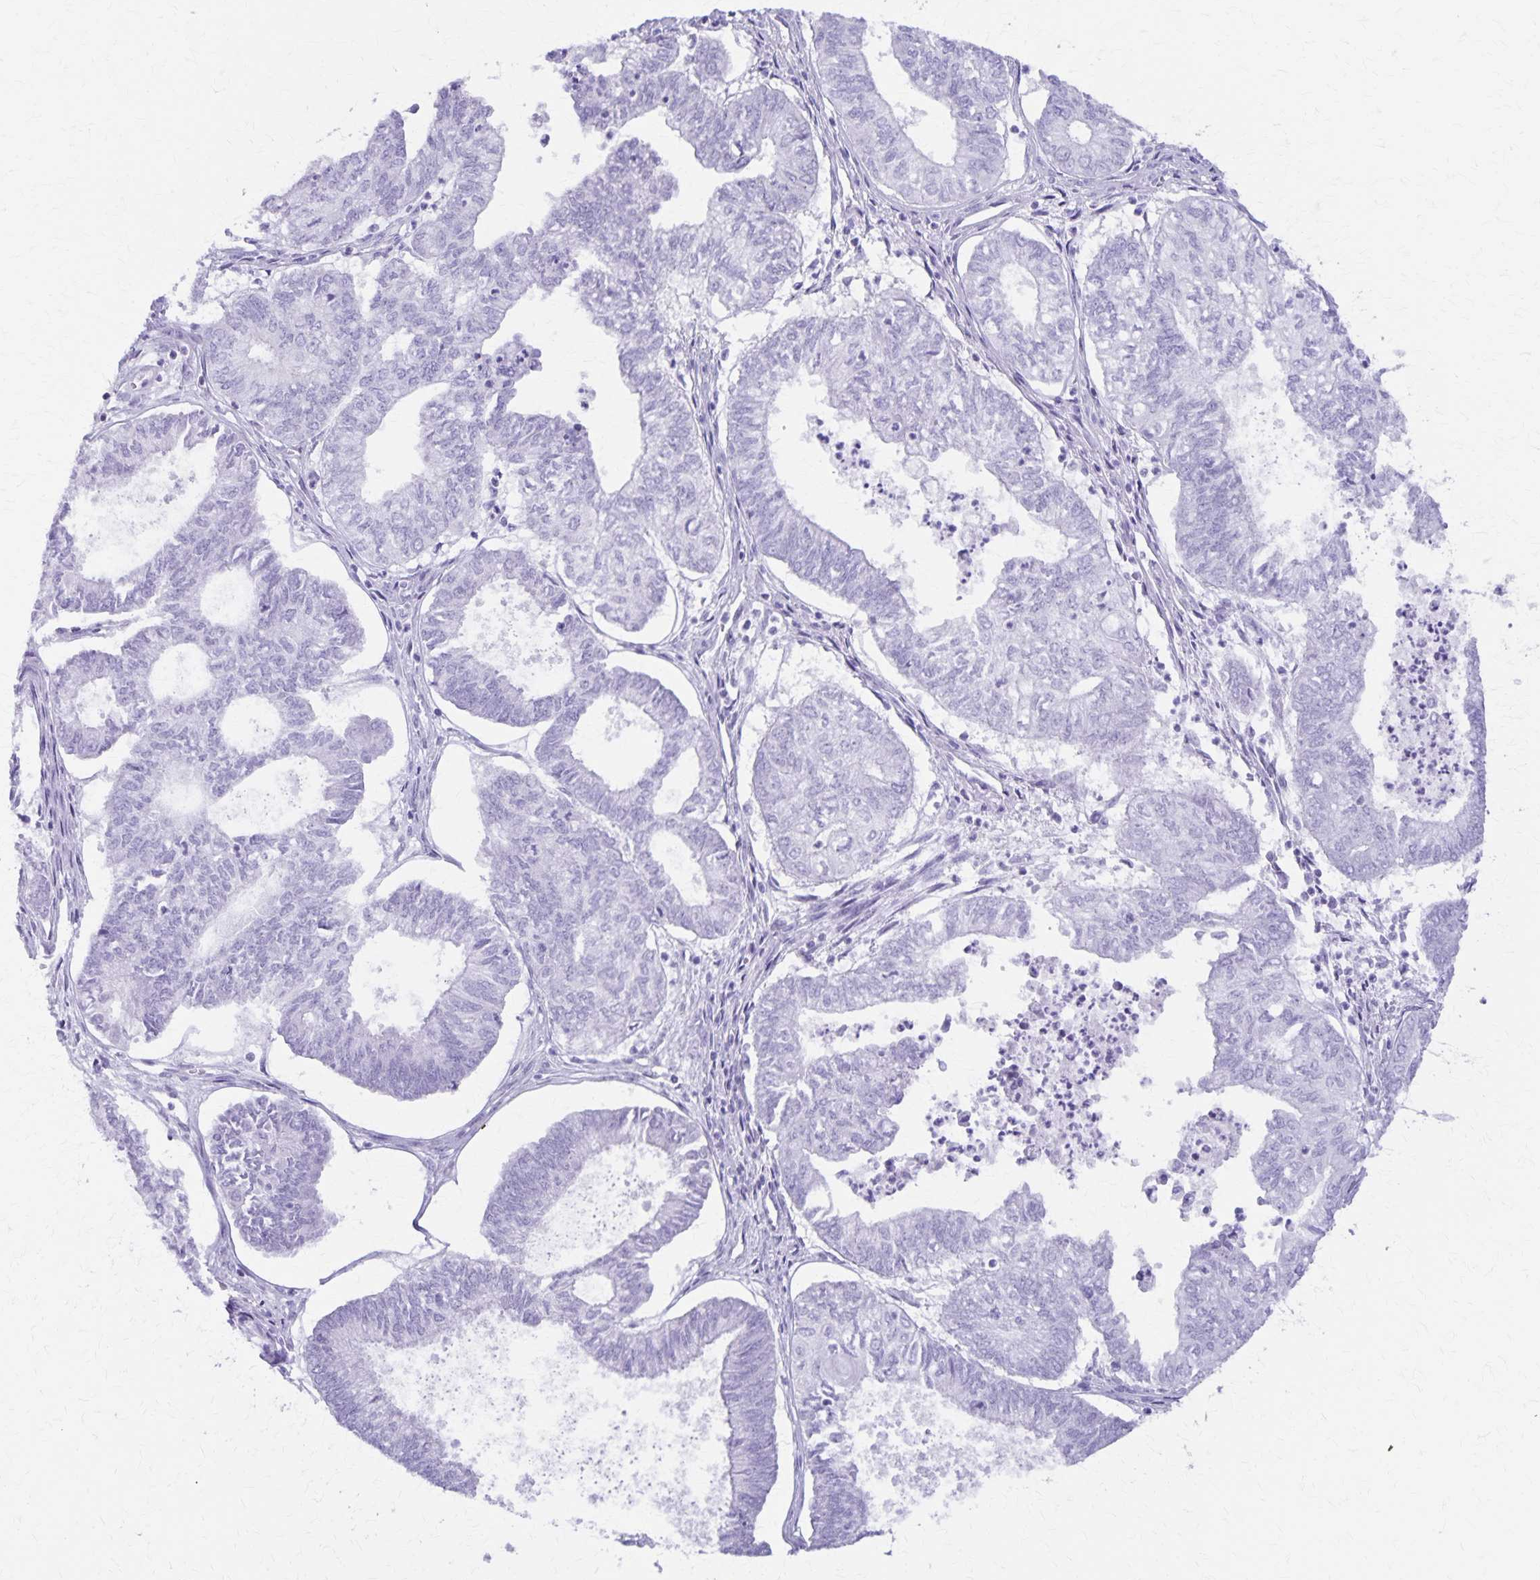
{"staining": {"intensity": "negative", "quantity": "none", "location": "none"}, "tissue": "ovarian cancer", "cell_type": "Tumor cells", "image_type": "cancer", "snomed": [{"axis": "morphology", "description": "Carcinoma, endometroid"}, {"axis": "topography", "description": "Ovary"}], "caption": "Tumor cells show no significant protein positivity in ovarian endometroid carcinoma.", "gene": "DEFA5", "patient": {"sex": "female", "age": 64}}